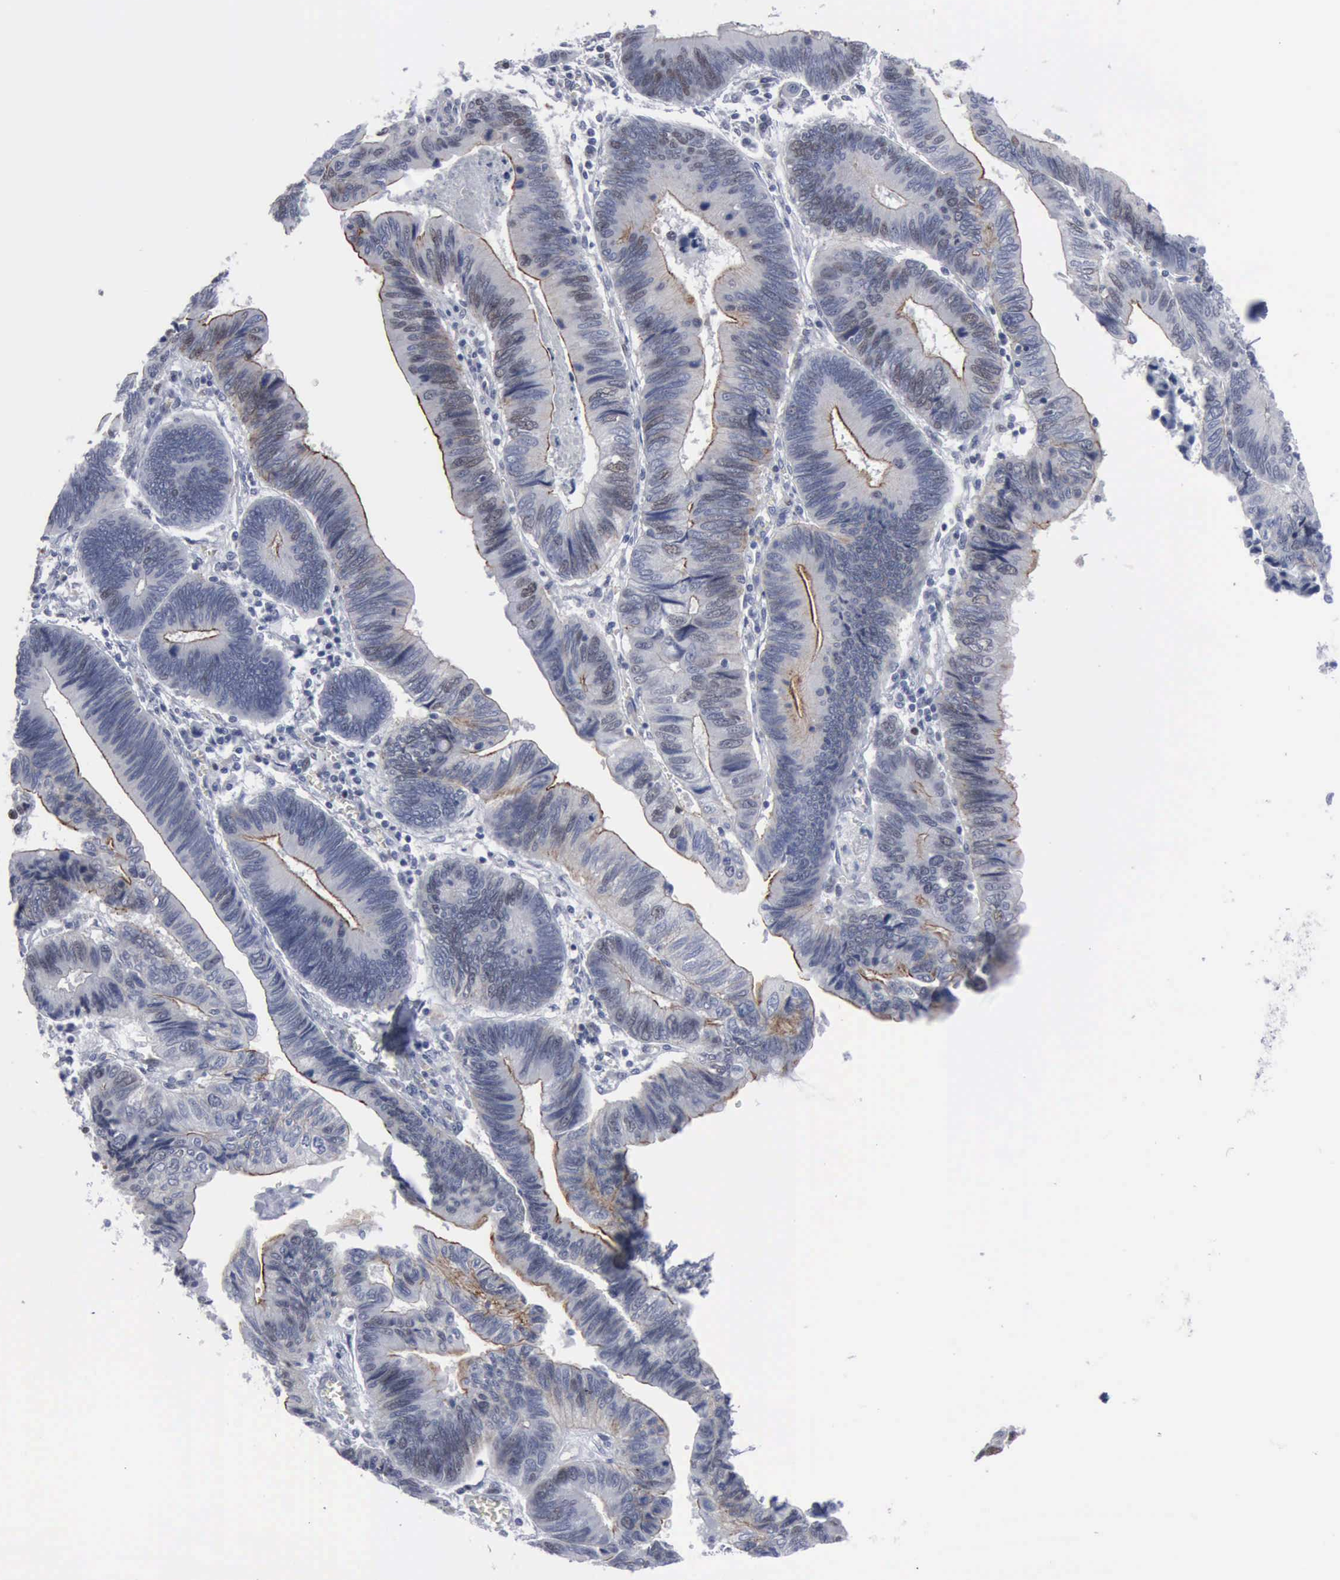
{"staining": {"intensity": "moderate", "quantity": "<25%", "location": "cytoplasmic/membranous"}, "tissue": "pancreatic cancer", "cell_type": "Tumor cells", "image_type": "cancer", "snomed": [{"axis": "morphology", "description": "Adenocarcinoma, NOS"}, {"axis": "topography", "description": "Pancreas"}], "caption": "Immunohistochemistry (IHC) (DAB) staining of human pancreatic adenocarcinoma demonstrates moderate cytoplasmic/membranous protein expression in approximately <25% of tumor cells.", "gene": "MCM5", "patient": {"sex": "female", "age": 70}}